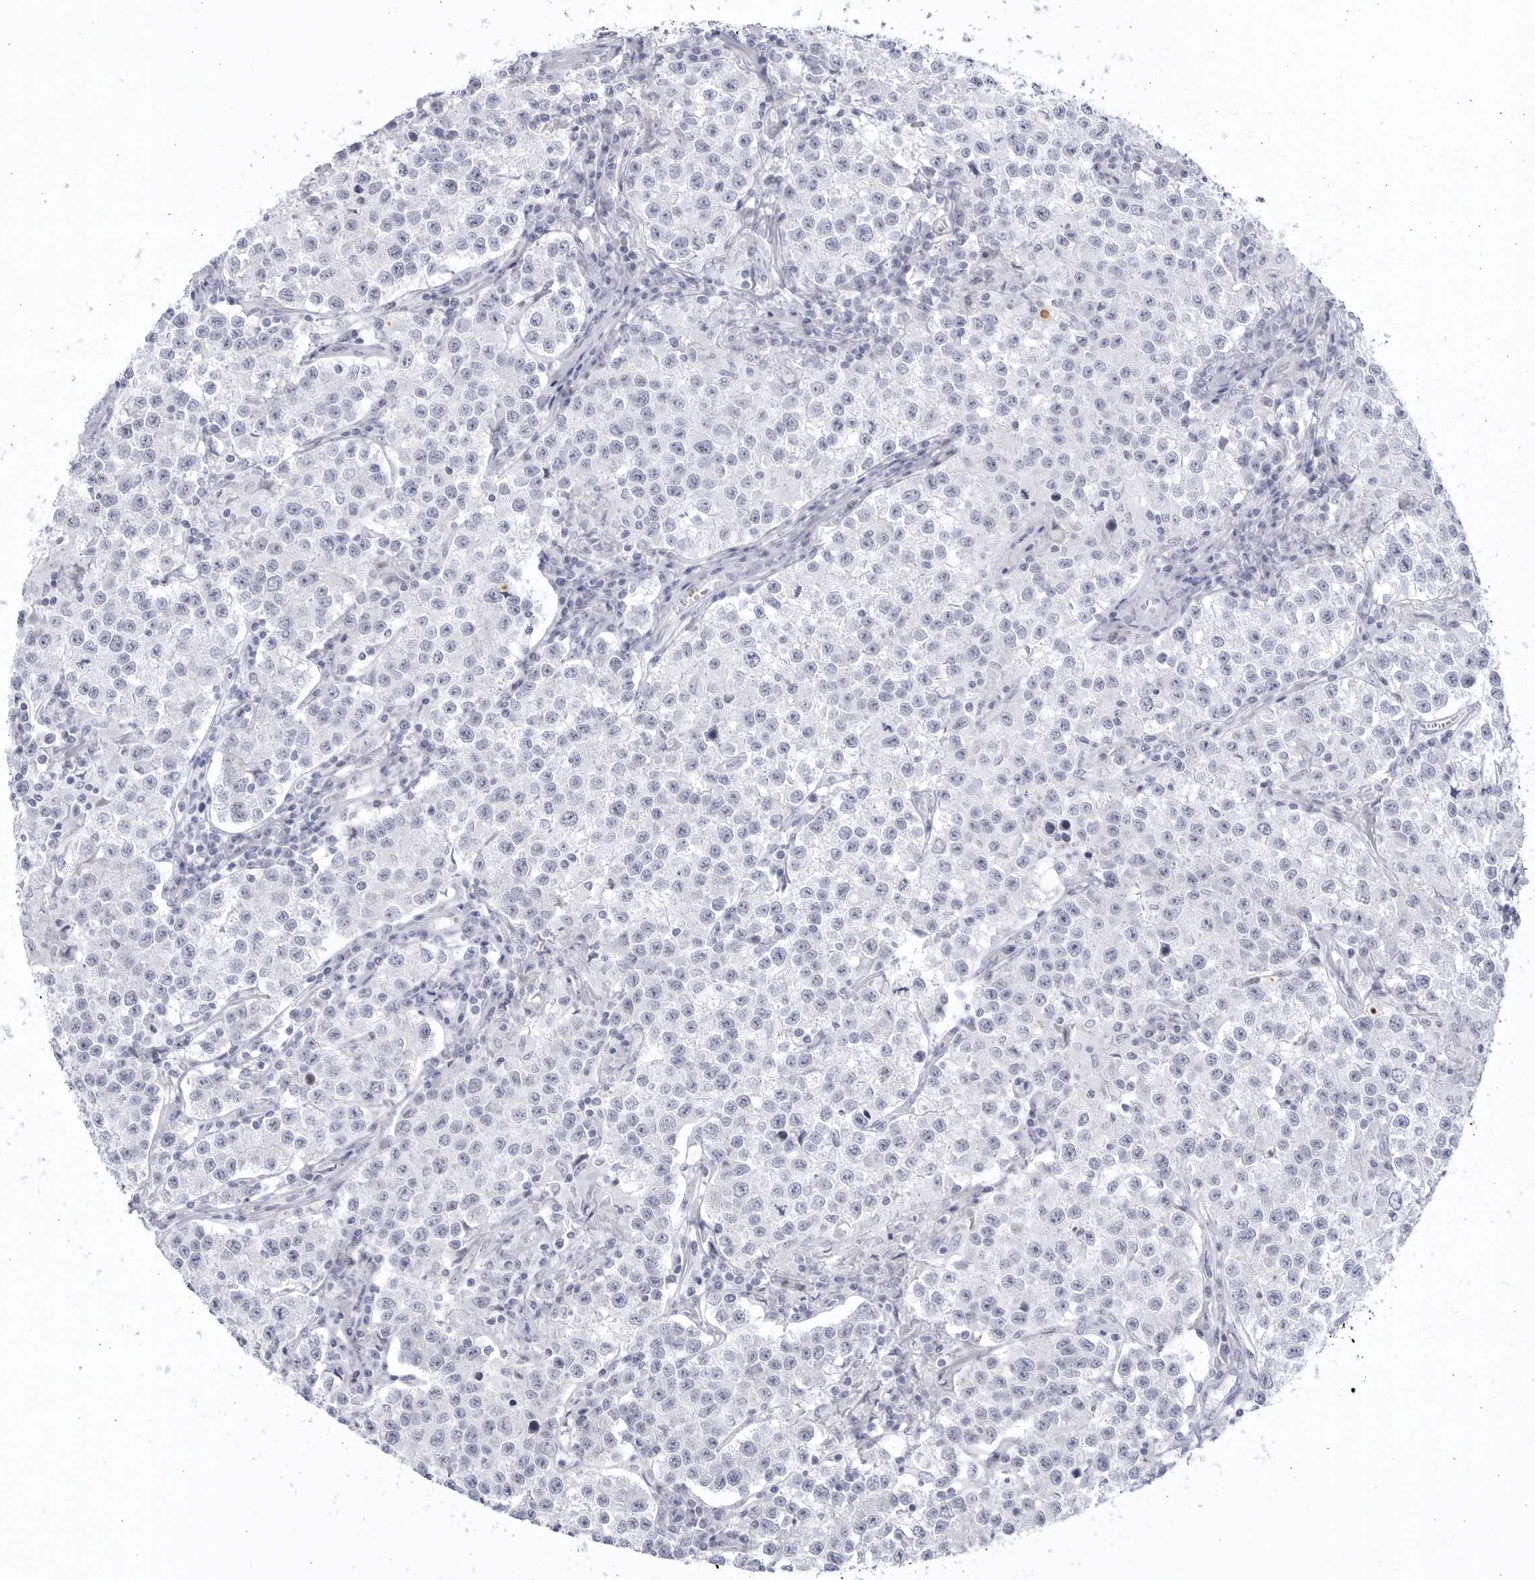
{"staining": {"intensity": "negative", "quantity": "none", "location": "none"}, "tissue": "testis cancer", "cell_type": "Tumor cells", "image_type": "cancer", "snomed": [{"axis": "morphology", "description": "Seminoma, NOS"}, {"axis": "morphology", "description": "Carcinoma, Embryonal, NOS"}, {"axis": "topography", "description": "Testis"}], "caption": "This is an immunohistochemistry histopathology image of testis cancer. There is no positivity in tumor cells.", "gene": "CCDC181", "patient": {"sex": "male", "age": 43}}